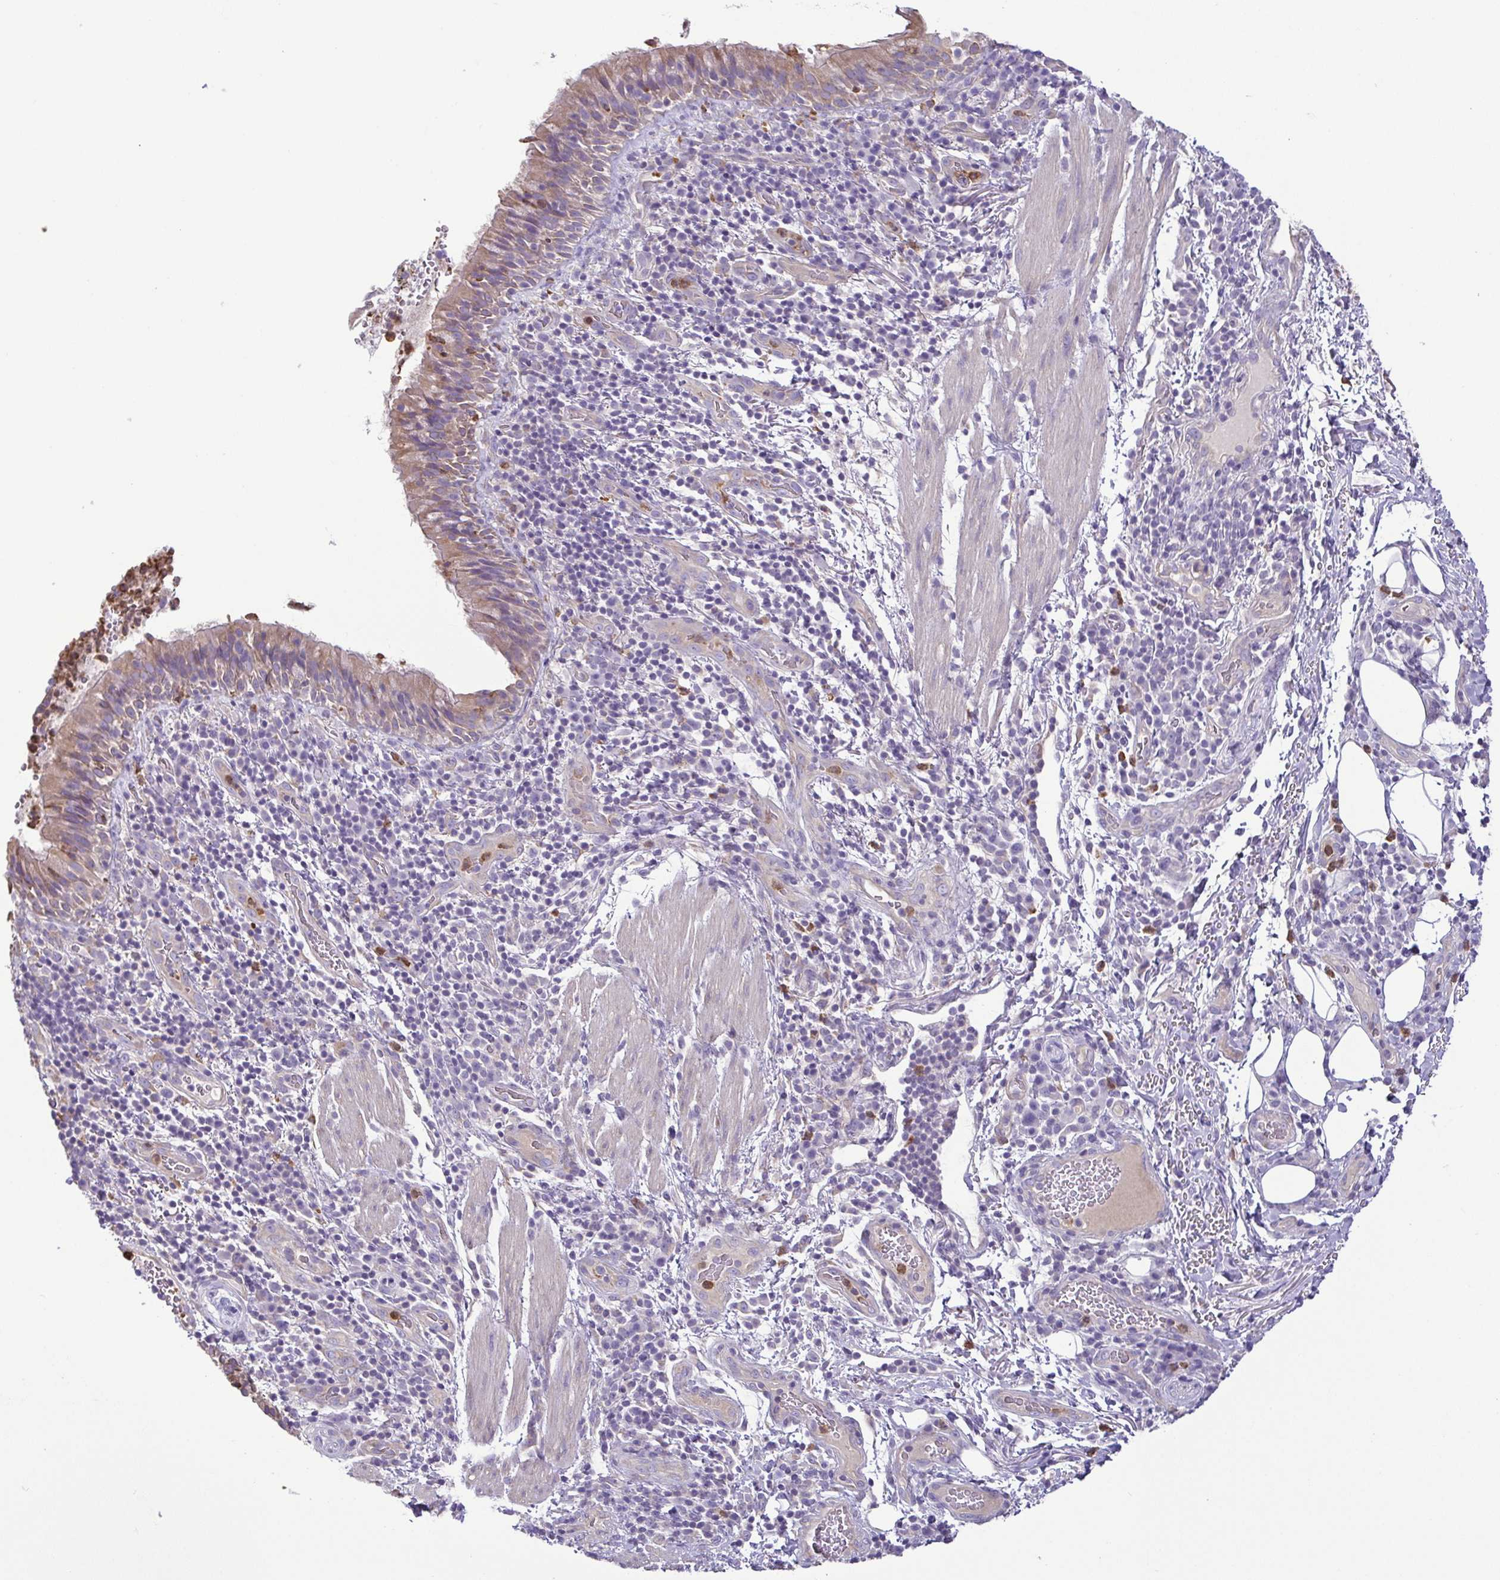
{"staining": {"intensity": "weak", "quantity": "25%-75%", "location": "cytoplasmic/membranous"}, "tissue": "bronchus", "cell_type": "Respiratory epithelial cells", "image_type": "normal", "snomed": [{"axis": "morphology", "description": "Normal tissue, NOS"}, {"axis": "topography", "description": "Lymph node"}, {"axis": "topography", "description": "Bronchus"}], "caption": "DAB immunohistochemical staining of normal bronchus displays weak cytoplasmic/membranous protein expression in approximately 25%-75% of respiratory epithelial cells. Immunohistochemistry (ihc) stains the protein of interest in brown and the nuclei are stained blue.", "gene": "MYL10", "patient": {"sex": "male", "age": 56}}